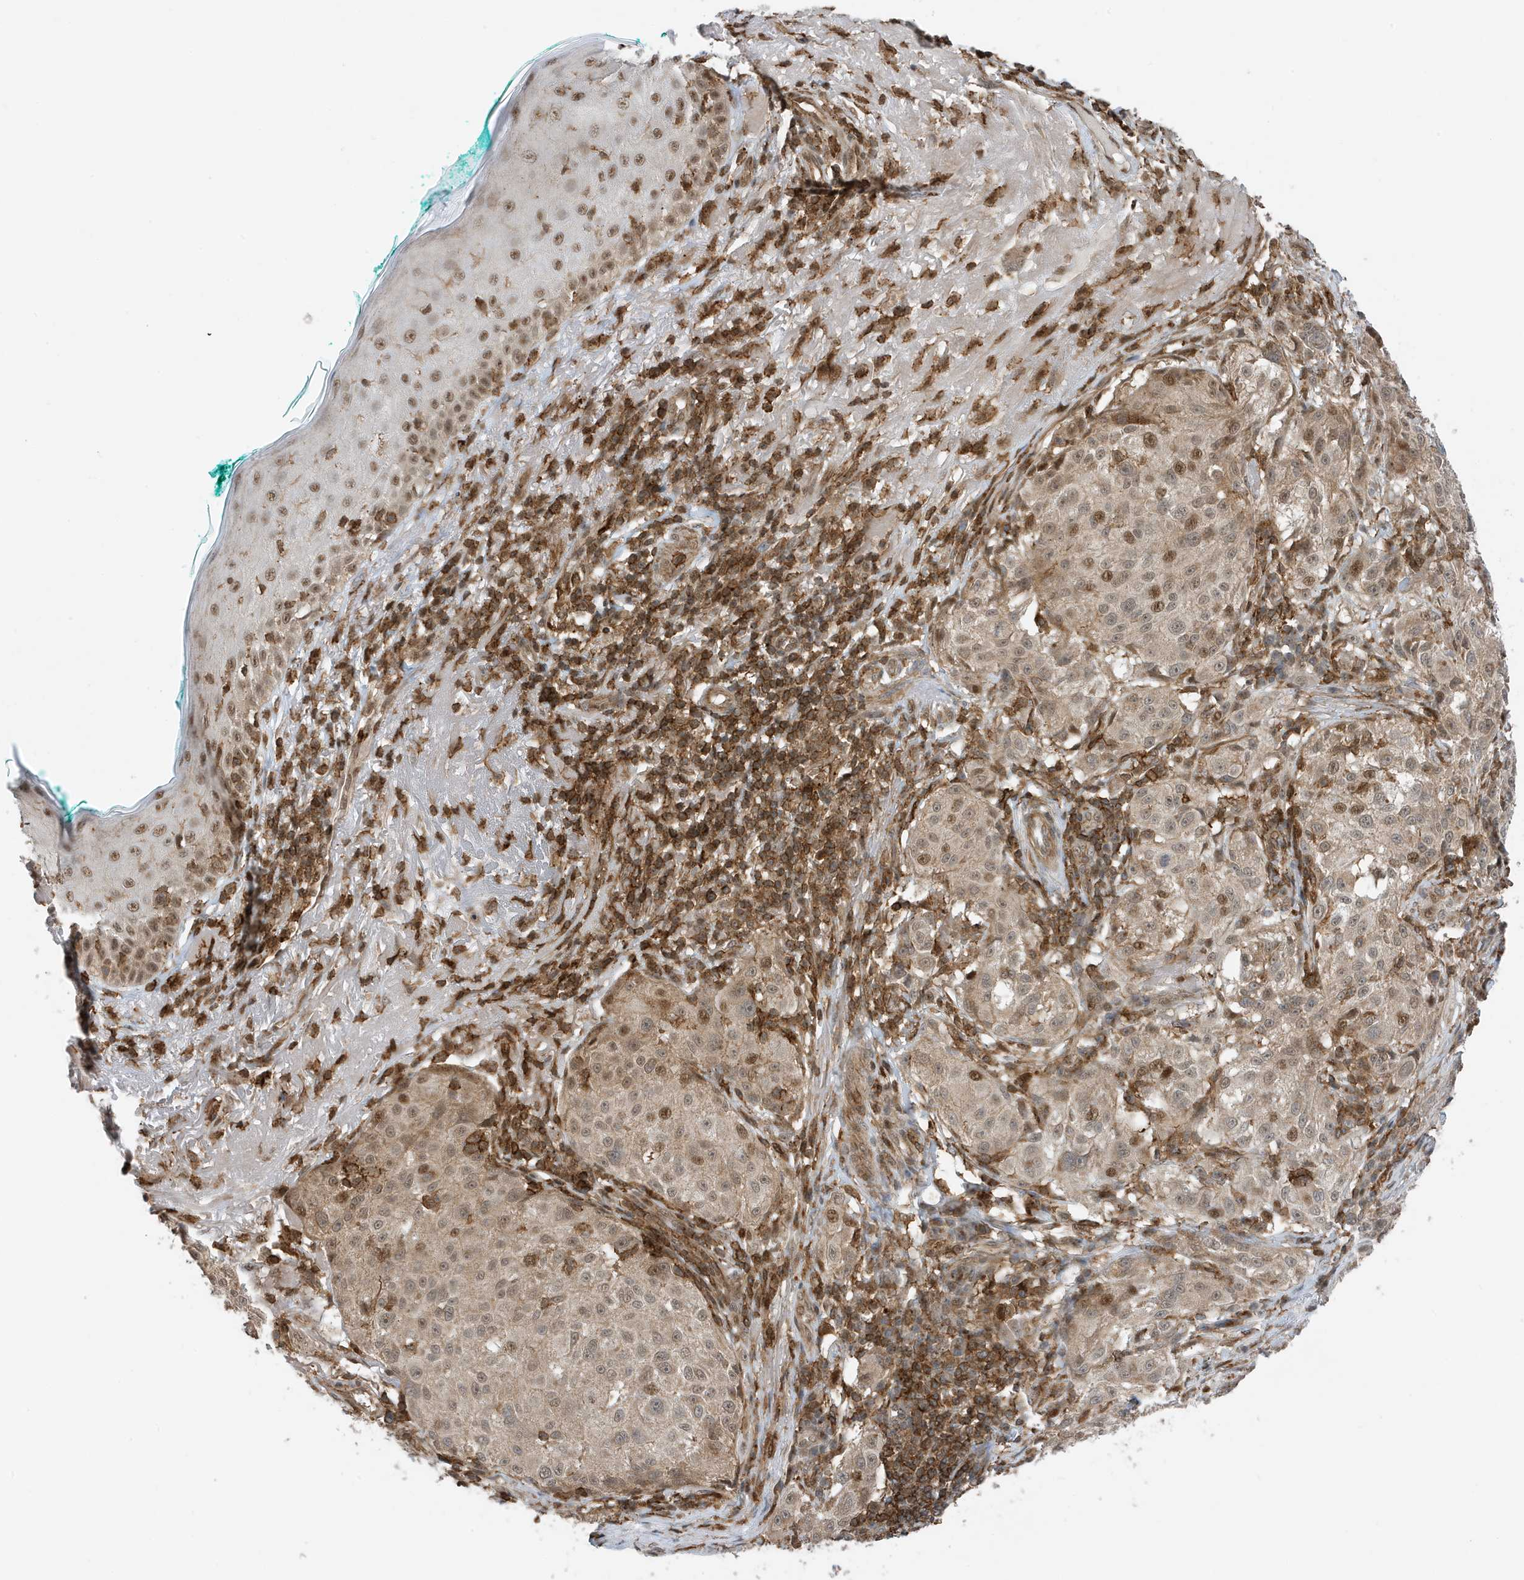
{"staining": {"intensity": "moderate", "quantity": "<25%", "location": "cytoplasmic/membranous,nuclear"}, "tissue": "melanoma", "cell_type": "Tumor cells", "image_type": "cancer", "snomed": [{"axis": "morphology", "description": "Necrosis, NOS"}, {"axis": "morphology", "description": "Malignant melanoma, NOS"}, {"axis": "topography", "description": "Skin"}], "caption": "Protein staining demonstrates moderate cytoplasmic/membranous and nuclear positivity in approximately <25% of tumor cells in melanoma.", "gene": "TATDN3", "patient": {"sex": "female", "age": 87}}